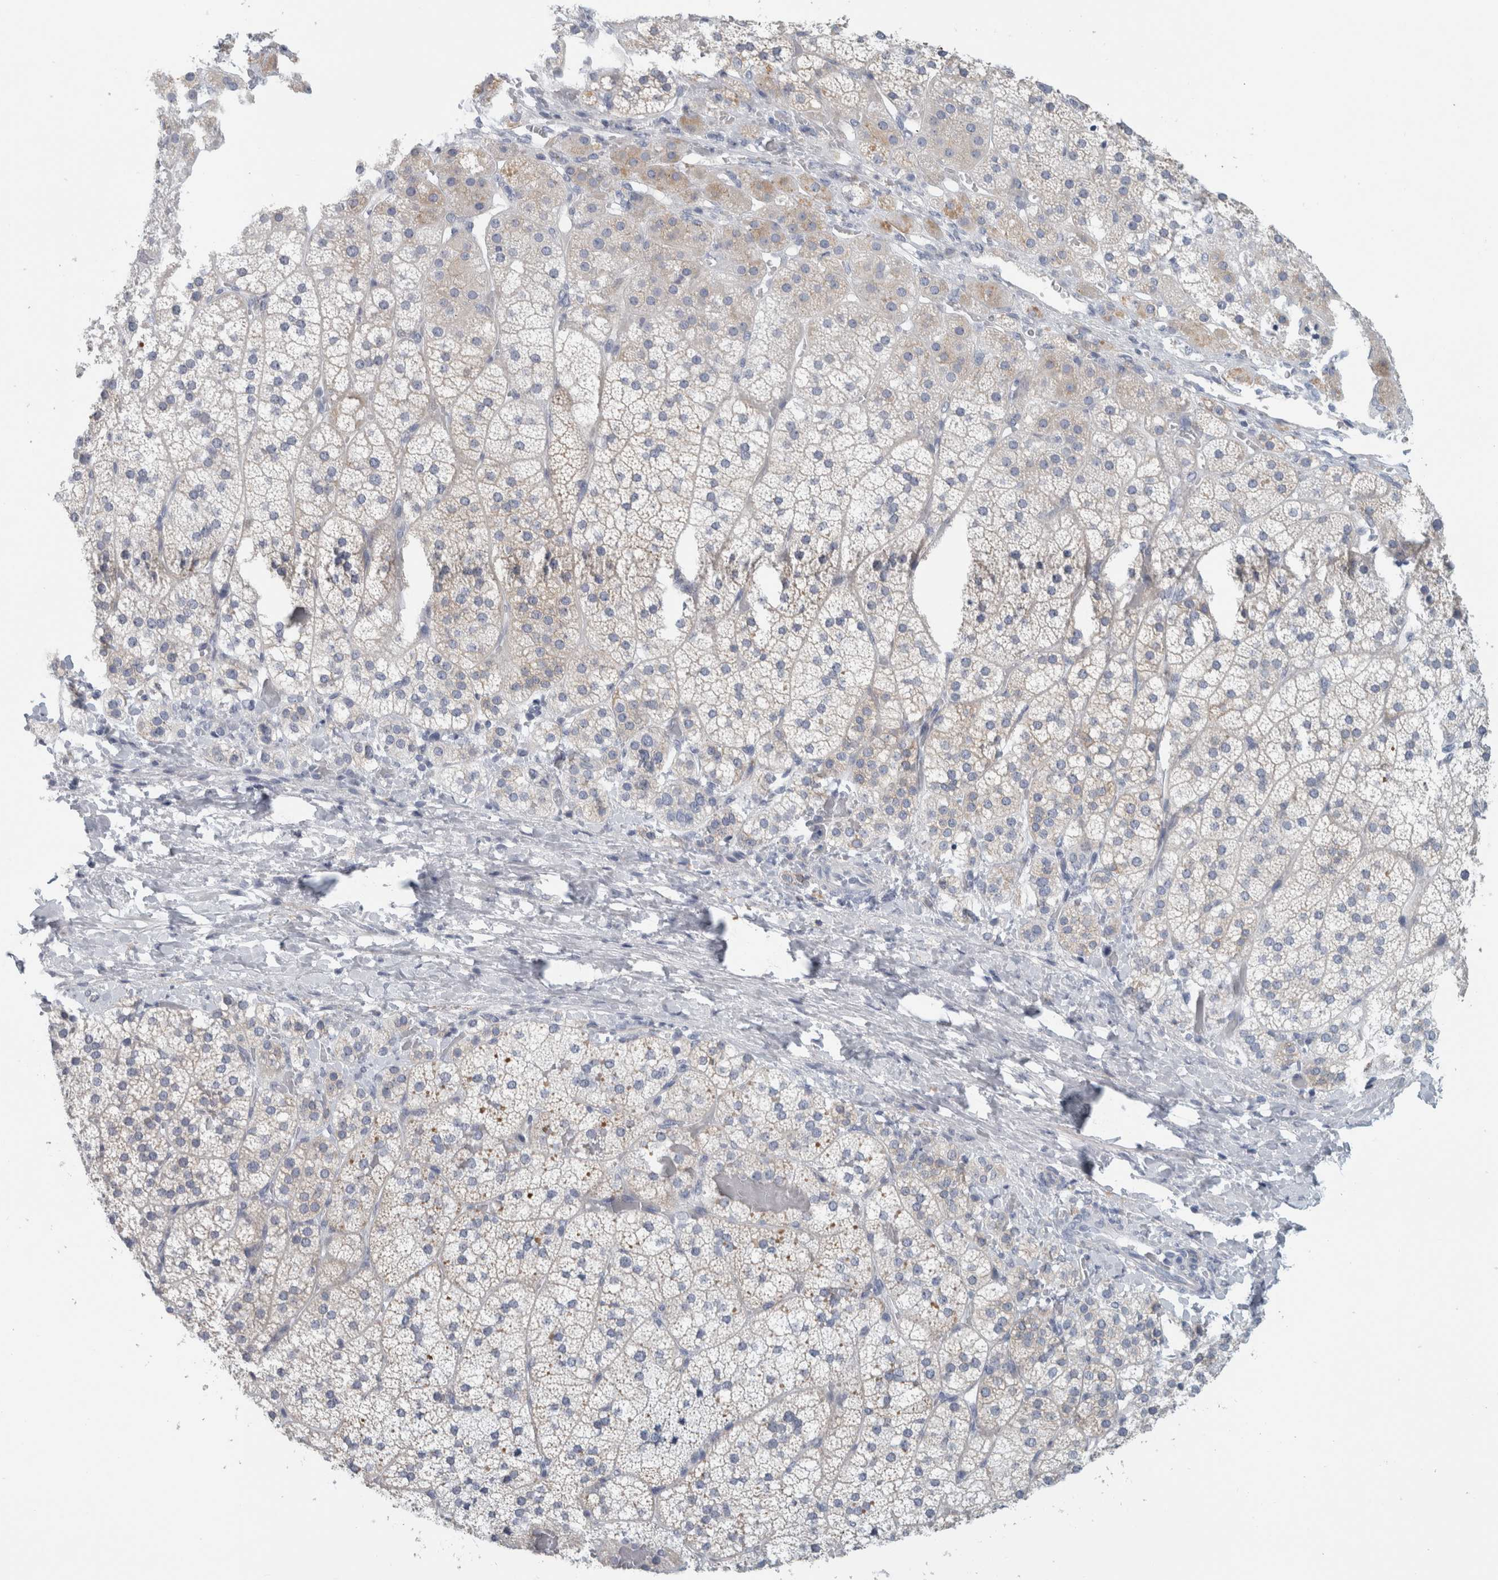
{"staining": {"intensity": "weak", "quantity": "25%-75%", "location": "cytoplasmic/membranous"}, "tissue": "adrenal gland", "cell_type": "Glandular cells", "image_type": "normal", "snomed": [{"axis": "morphology", "description": "Normal tissue, NOS"}, {"axis": "topography", "description": "Adrenal gland"}], "caption": "A brown stain labels weak cytoplasmic/membranous staining of a protein in glandular cells of normal adrenal gland.", "gene": "B3GNT3", "patient": {"sex": "female", "age": 44}}